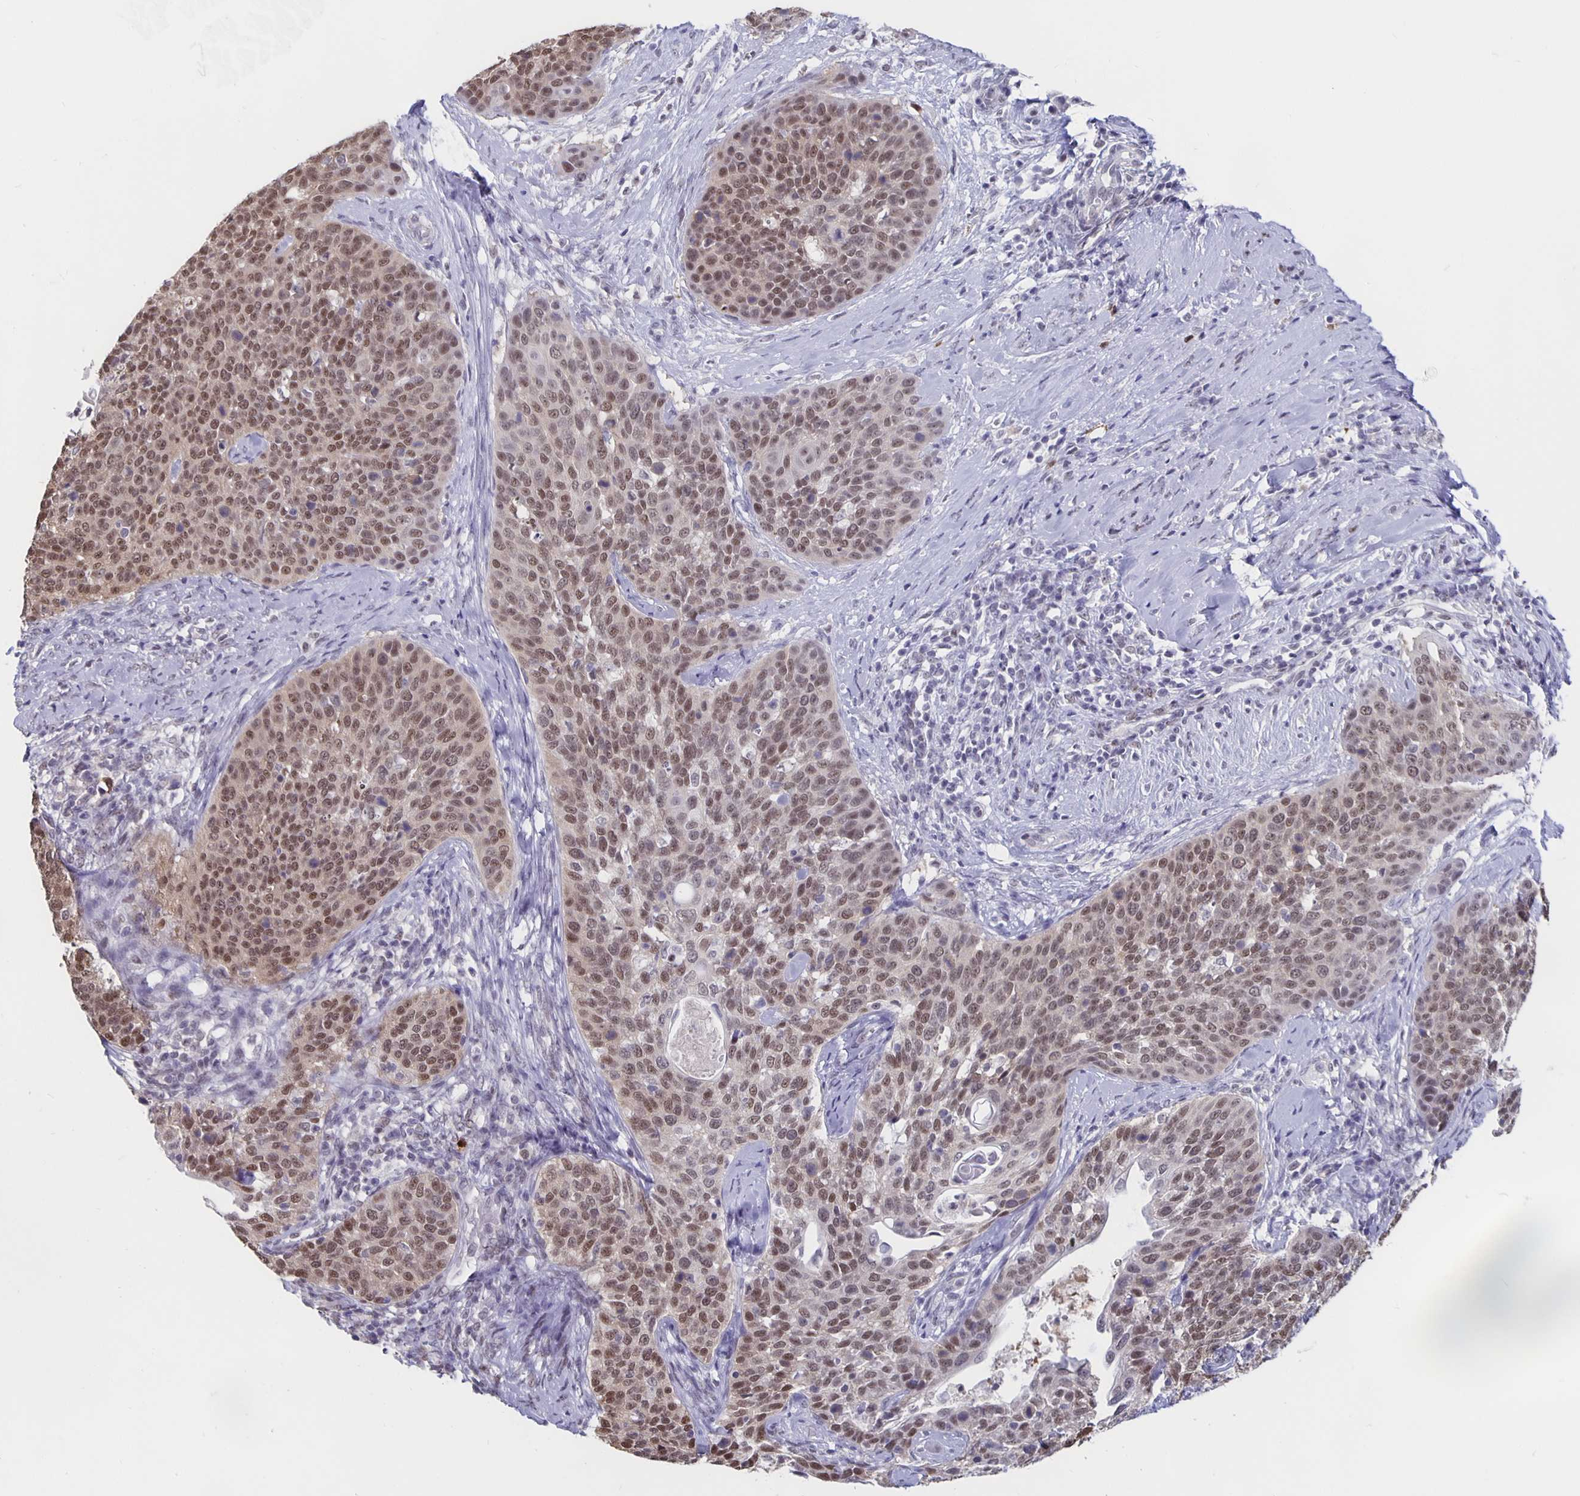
{"staining": {"intensity": "moderate", "quantity": ">75%", "location": "nuclear"}, "tissue": "cervical cancer", "cell_type": "Tumor cells", "image_type": "cancer", "snomed": [{"axis": "morphology", "description": "Squamous cell carcinoma, NOS"}, {"axis": "topography", "description": "Cervix"}], "caption": "This is an image of IHC staining of cervical cancer (squamous cell carcinoma), which shows moderate staining in the nuclear of tumor cells.", "gene": "ZNF691", "patient": {"sex": "female", "age": 69}}